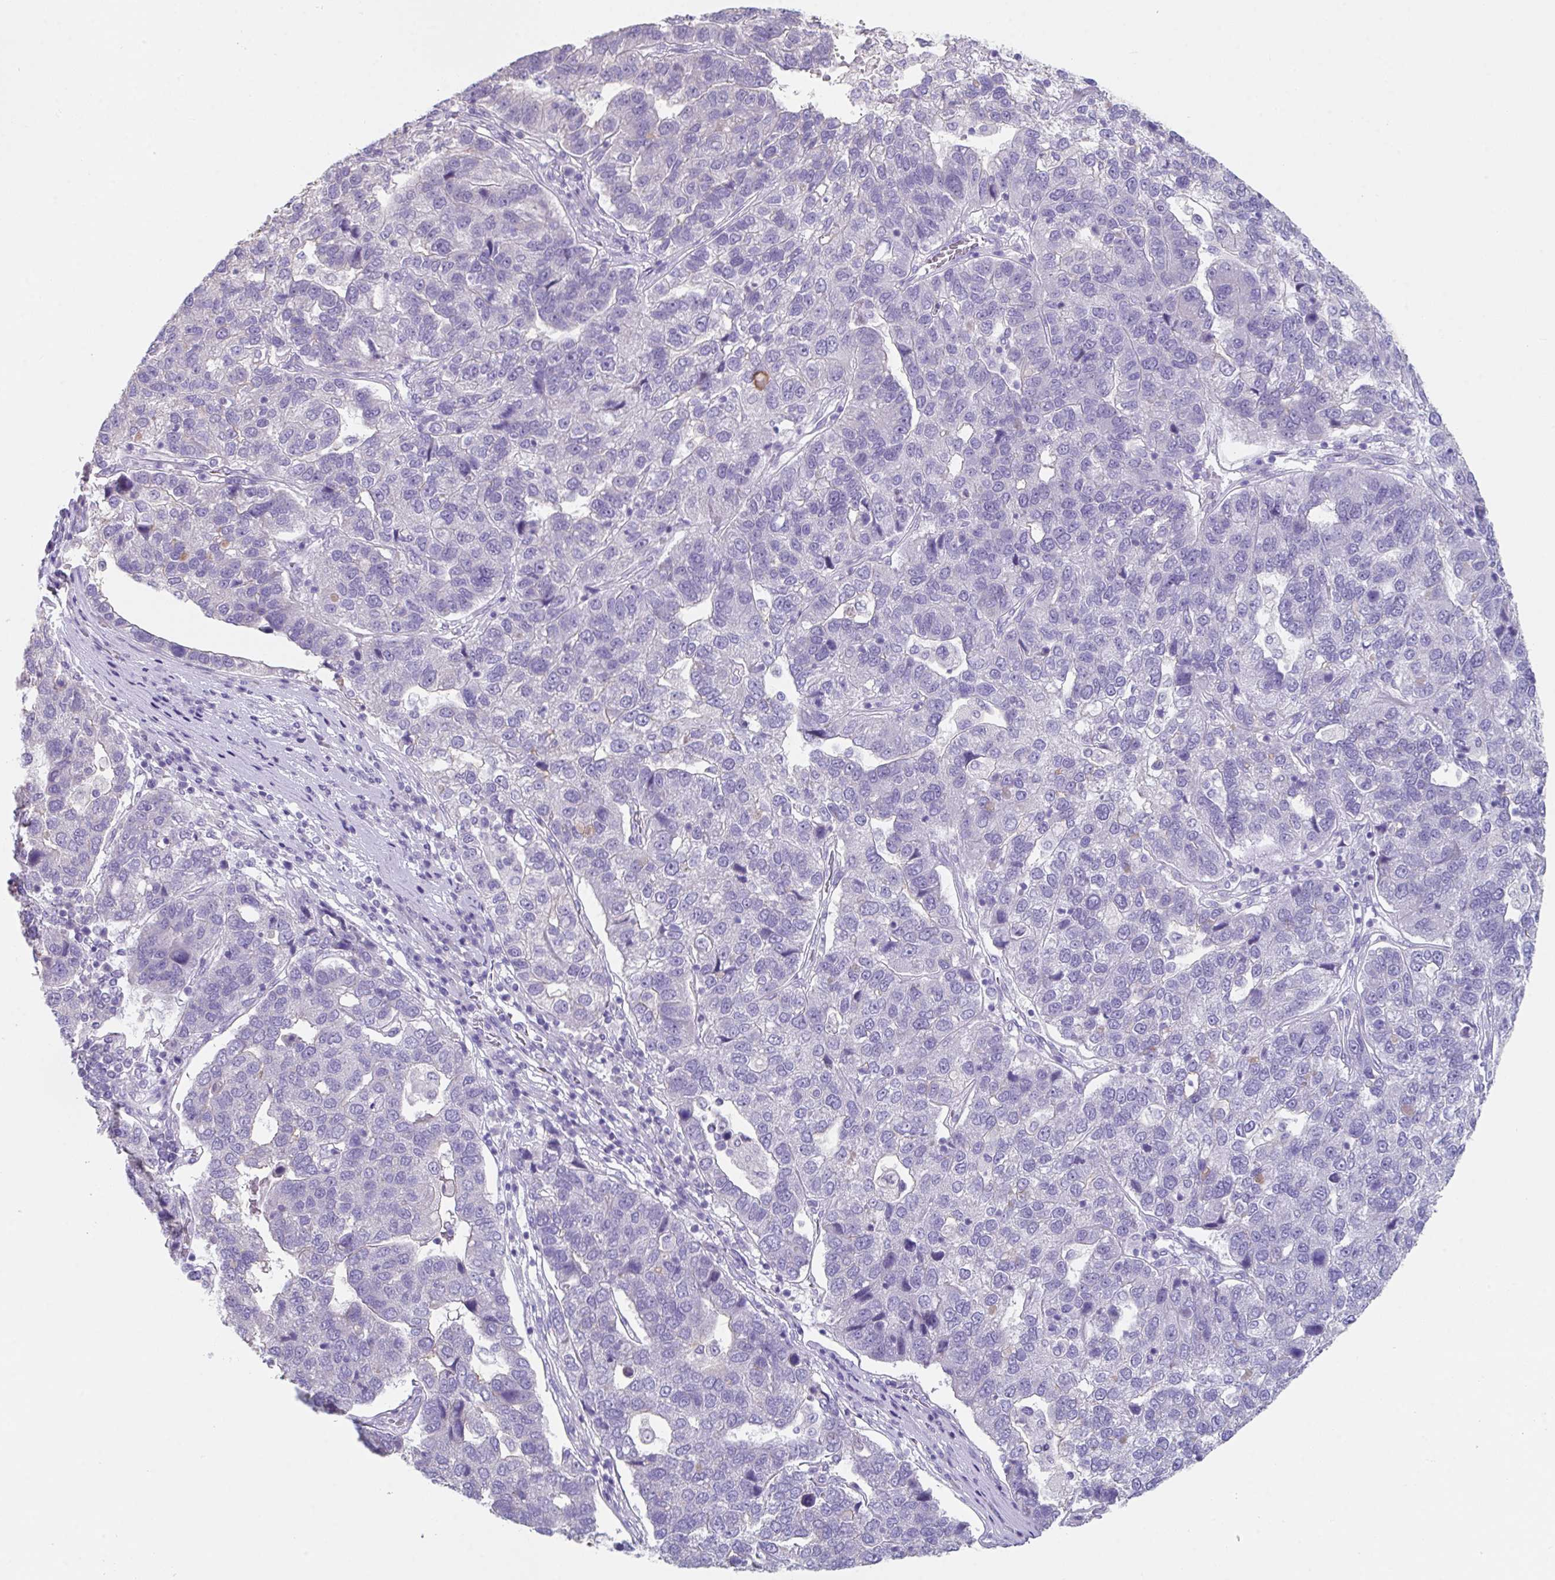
{"staining": {"intensity": "negative", "quantity": "none", "location": "none"}, "tissue": "pancreatic cancer", "cell_type": "Tumor cells", "image_type": "cancer", "snomed": [{"axis": "morphology", "description": "Adenocarcinoma, NOS"}, {"axis": "topography", "description": "Pancreas"}], "caption": "Protein analysis of pancreatic adenocarcinoma reveals no significant staining in tumor cells.", "gene": "SLC44A4", "patient": {"sex": "female", "age": 61}}